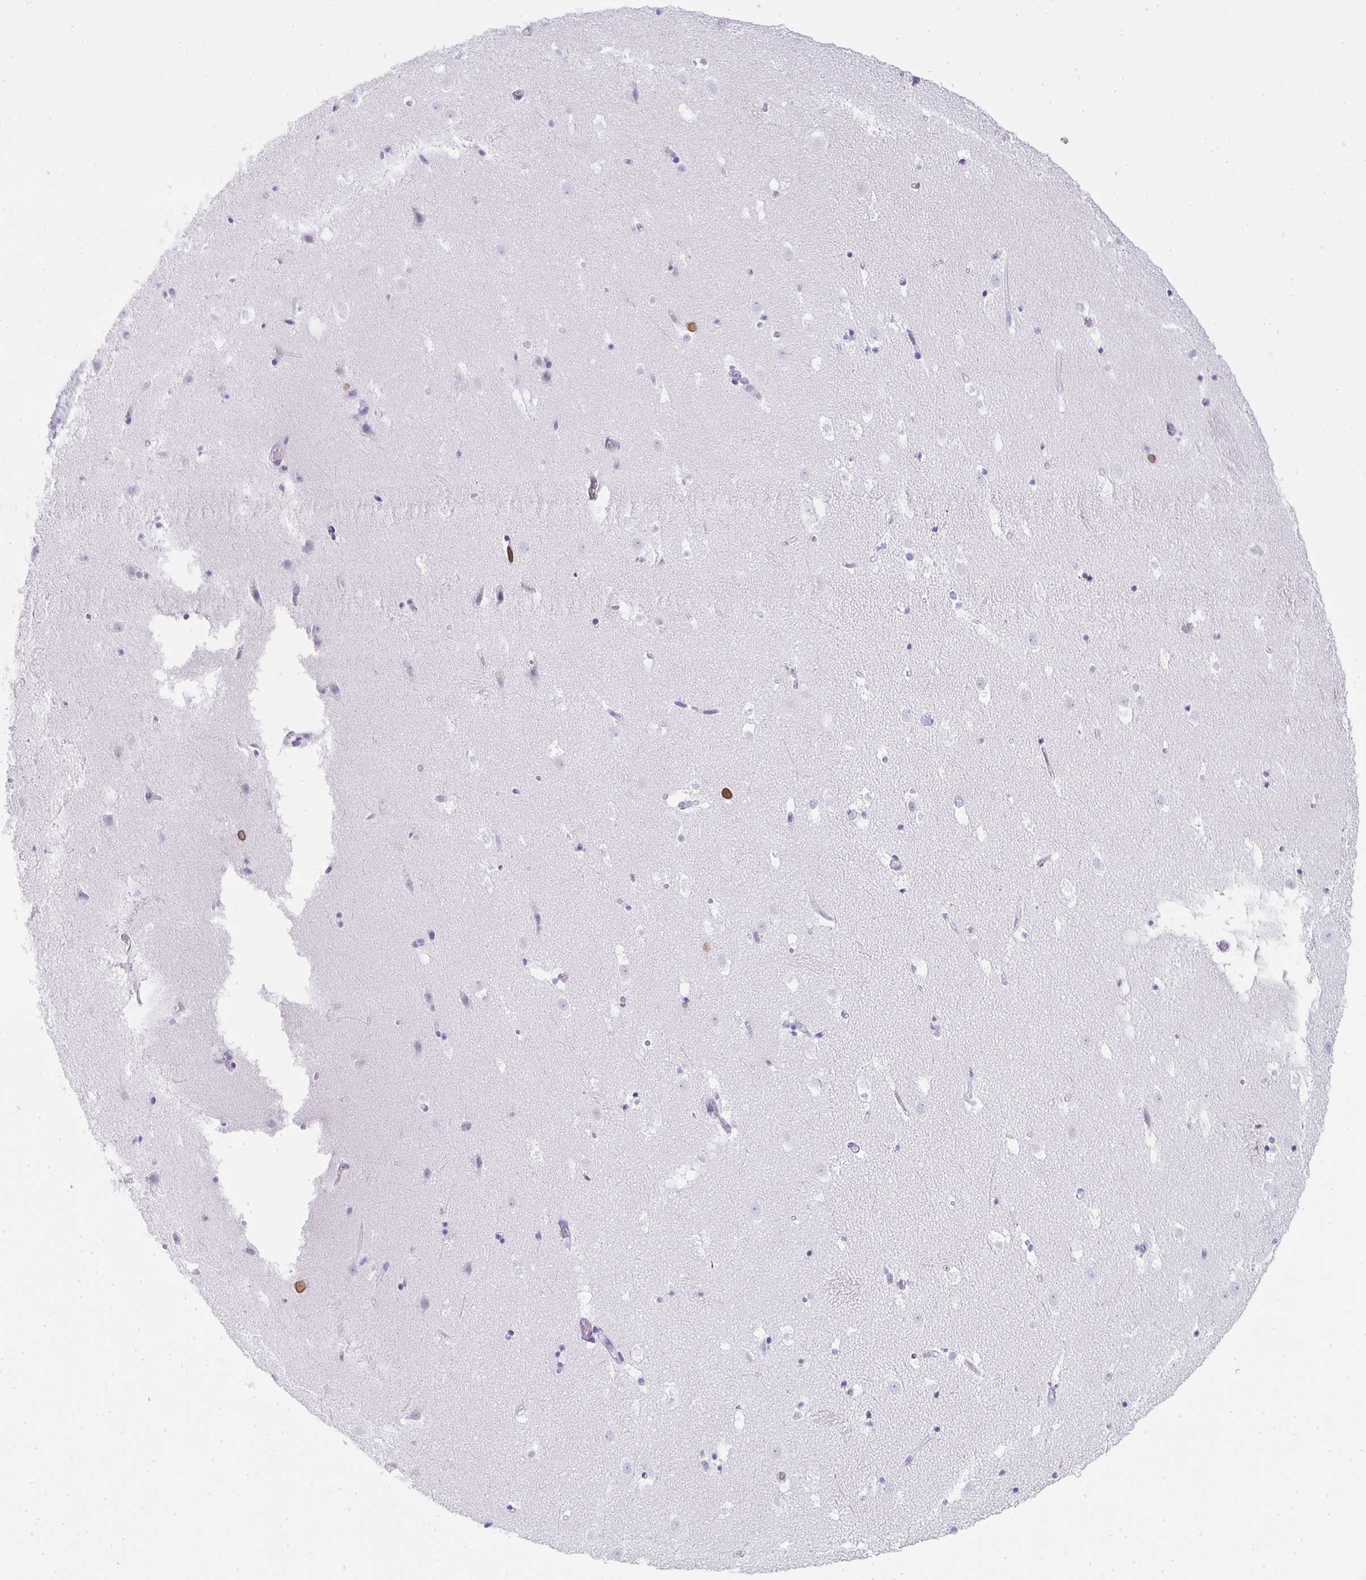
{"staining": {"intensity": "negative", "quantity": "none", "location": "none"}, "tissue": "caudate", "cell_type": "Glial cells", "image_type": "normal", "snomed": [{"axis": "morphology", "description": "Normal tissue, NOS"}, {"axis": "topography", "description": "Lateral ventricle wall"}], "caption": "Glial cells show no significant staining in benign caudate. (DAB immunohistochemistry (IHC) visualized using brightfield microscopy, high magnification).", "gene": "TPSD1", "patient": {"sex": "male", "age": 37}}